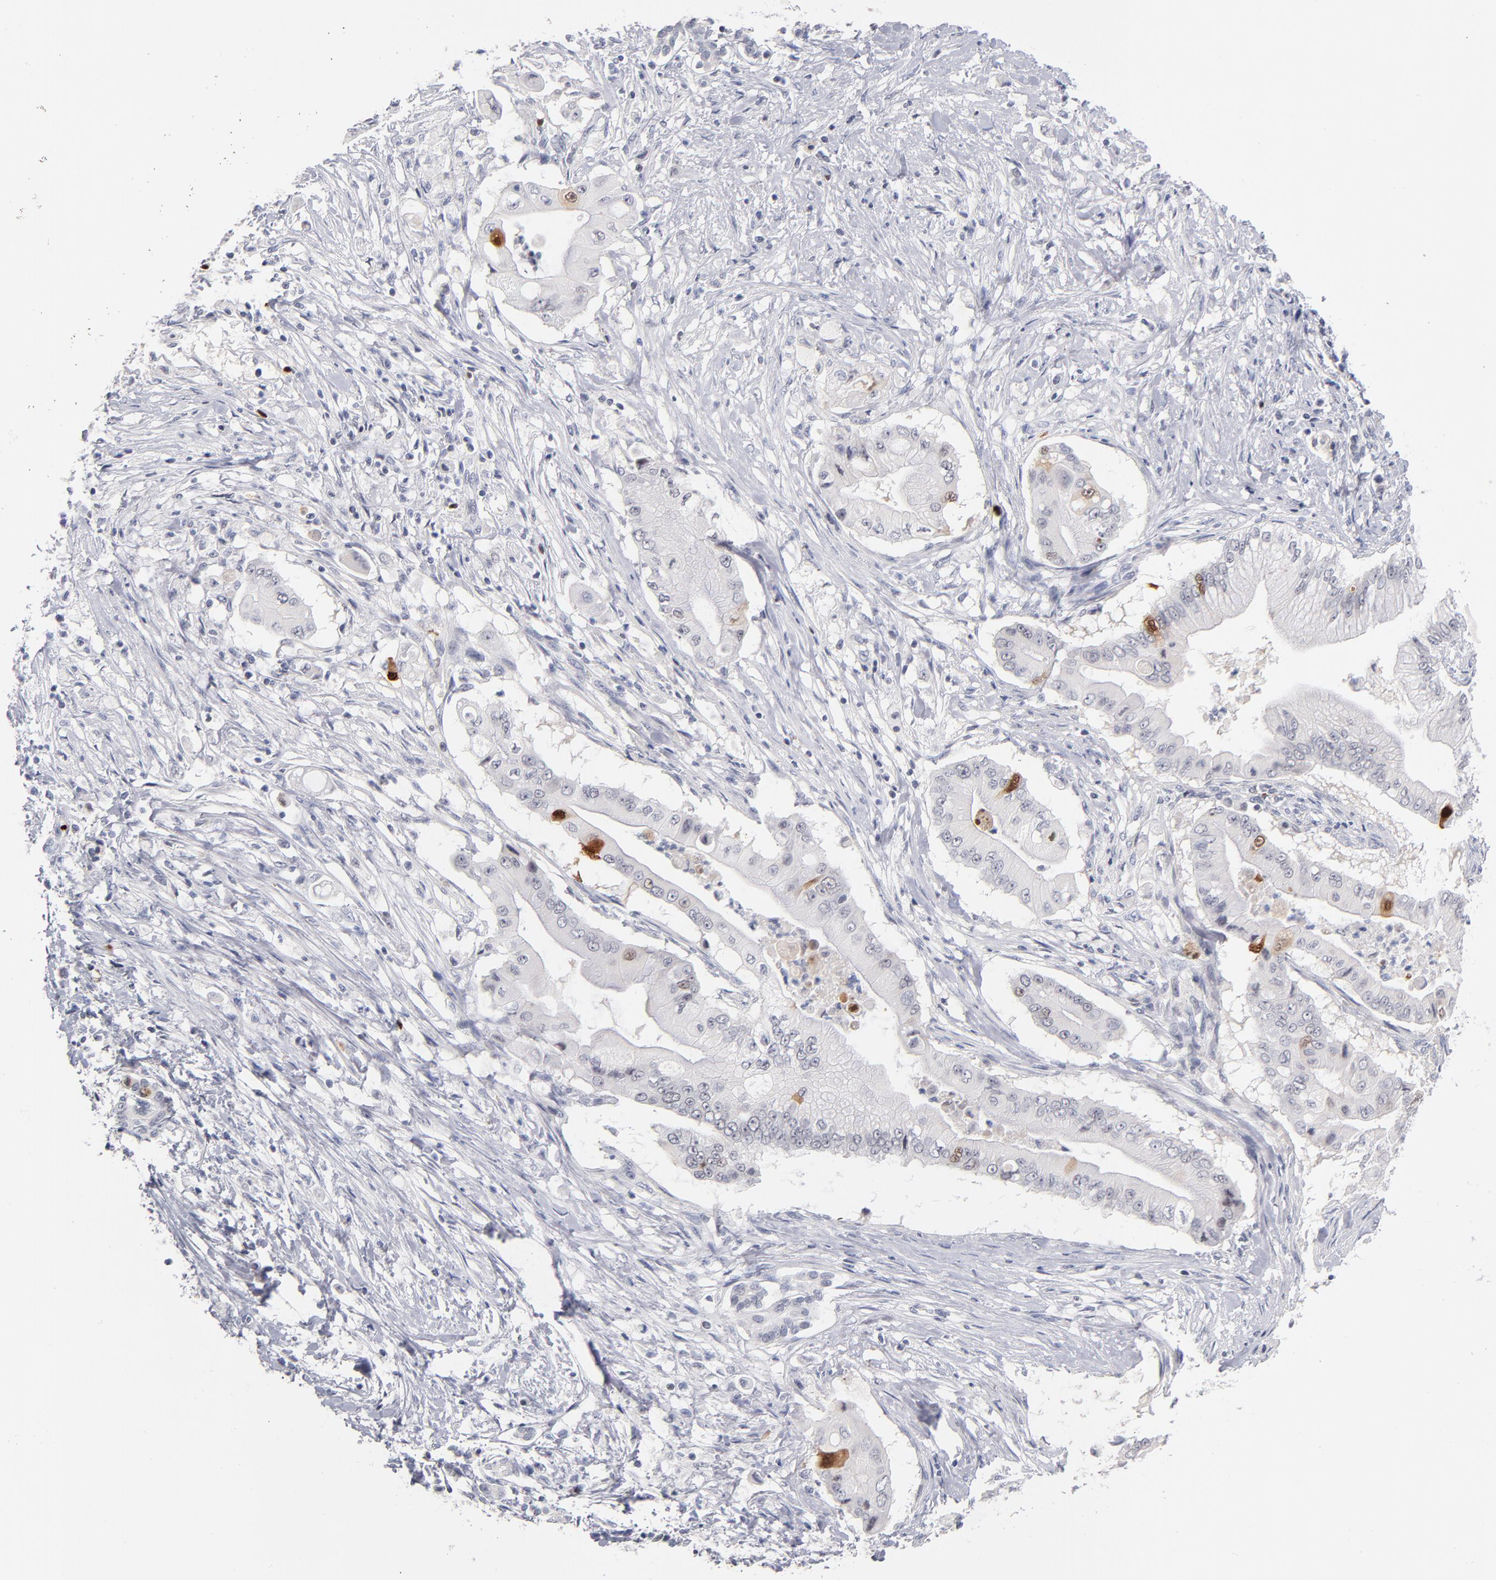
{"staining": {"intensity": "weak", "quantity": "<25%", "location": "nuclear"}, "tissue": "pancreatic cancer", "cell_type": "Tumor cells", "image_type": "cancer", "snomed": [{"axis": "morphology", "description": "Adenocarcinoma, NOS"}, {"axis": "topography", "description": "Pancreas"}], "caption": "Immunohistochemistry histopathology image of neoplastic tissue: human pancreatic cancer stained with DAB exhibits no significant protein staining in tumor cells.", "gene": "PARP1", "patient": {"sex": "male", "age": 62}}